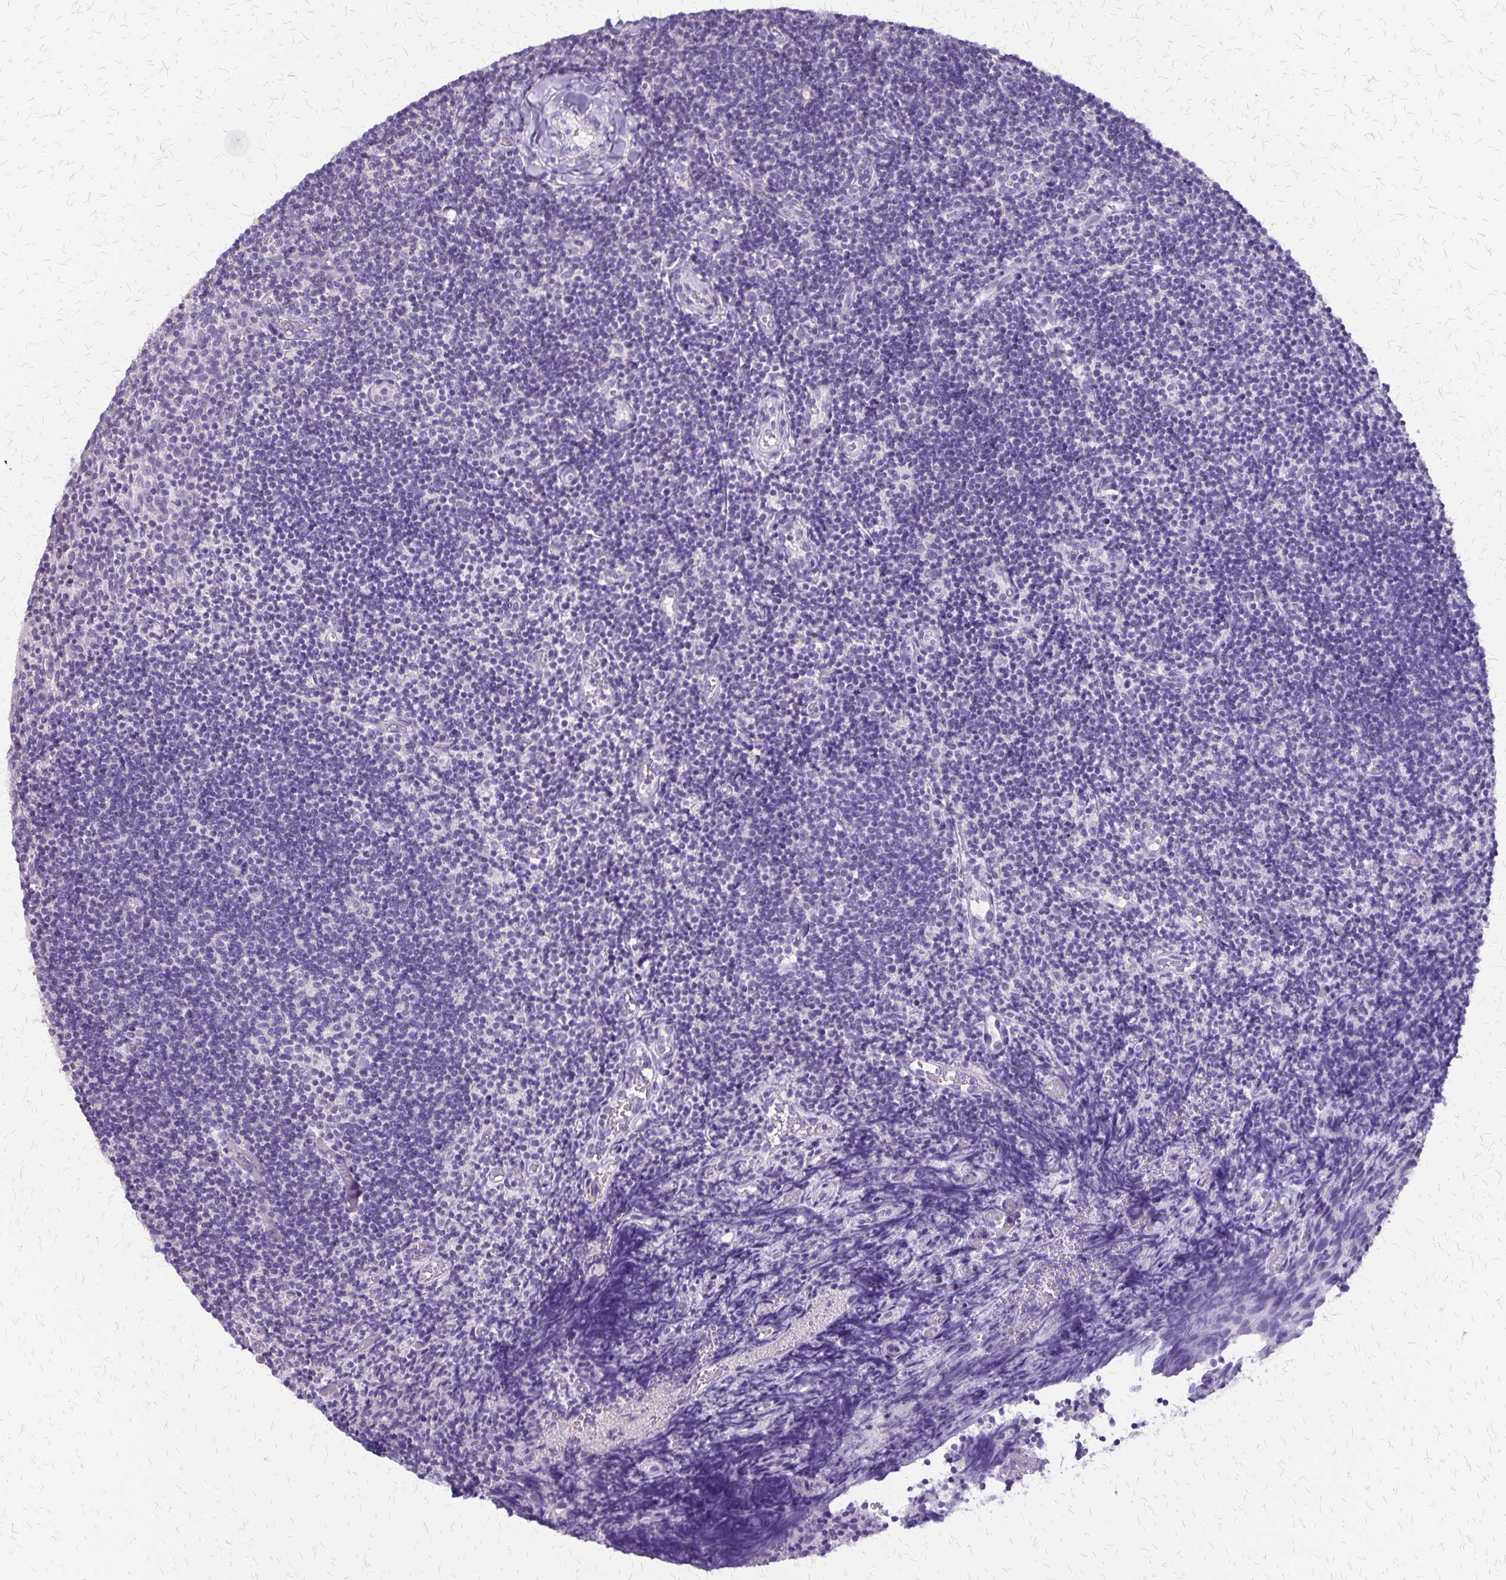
{"staining": {"intensity": "negative", "quantity": "none", "location": "none"}, "tissue": "tonsil", "cell_type": "Germinal center cells", "image_type": "normal", "snomed": [{"axis": "morphology", "description": "Normal tissue, NOS"}, {"axis": "topography", "description": "Tonsil"}], "caption": "Histopathology image shows no significant protein expression in germinal center cells of unremarkable tonsil. (Stains: DAB (3,3'-diaminobenzidine) IHC with hematoxylin counter stain, Microscopy: brightfield microscopy at high magnification).", "gene": "SI", "patient": {"sex": "female", "age": 10}}